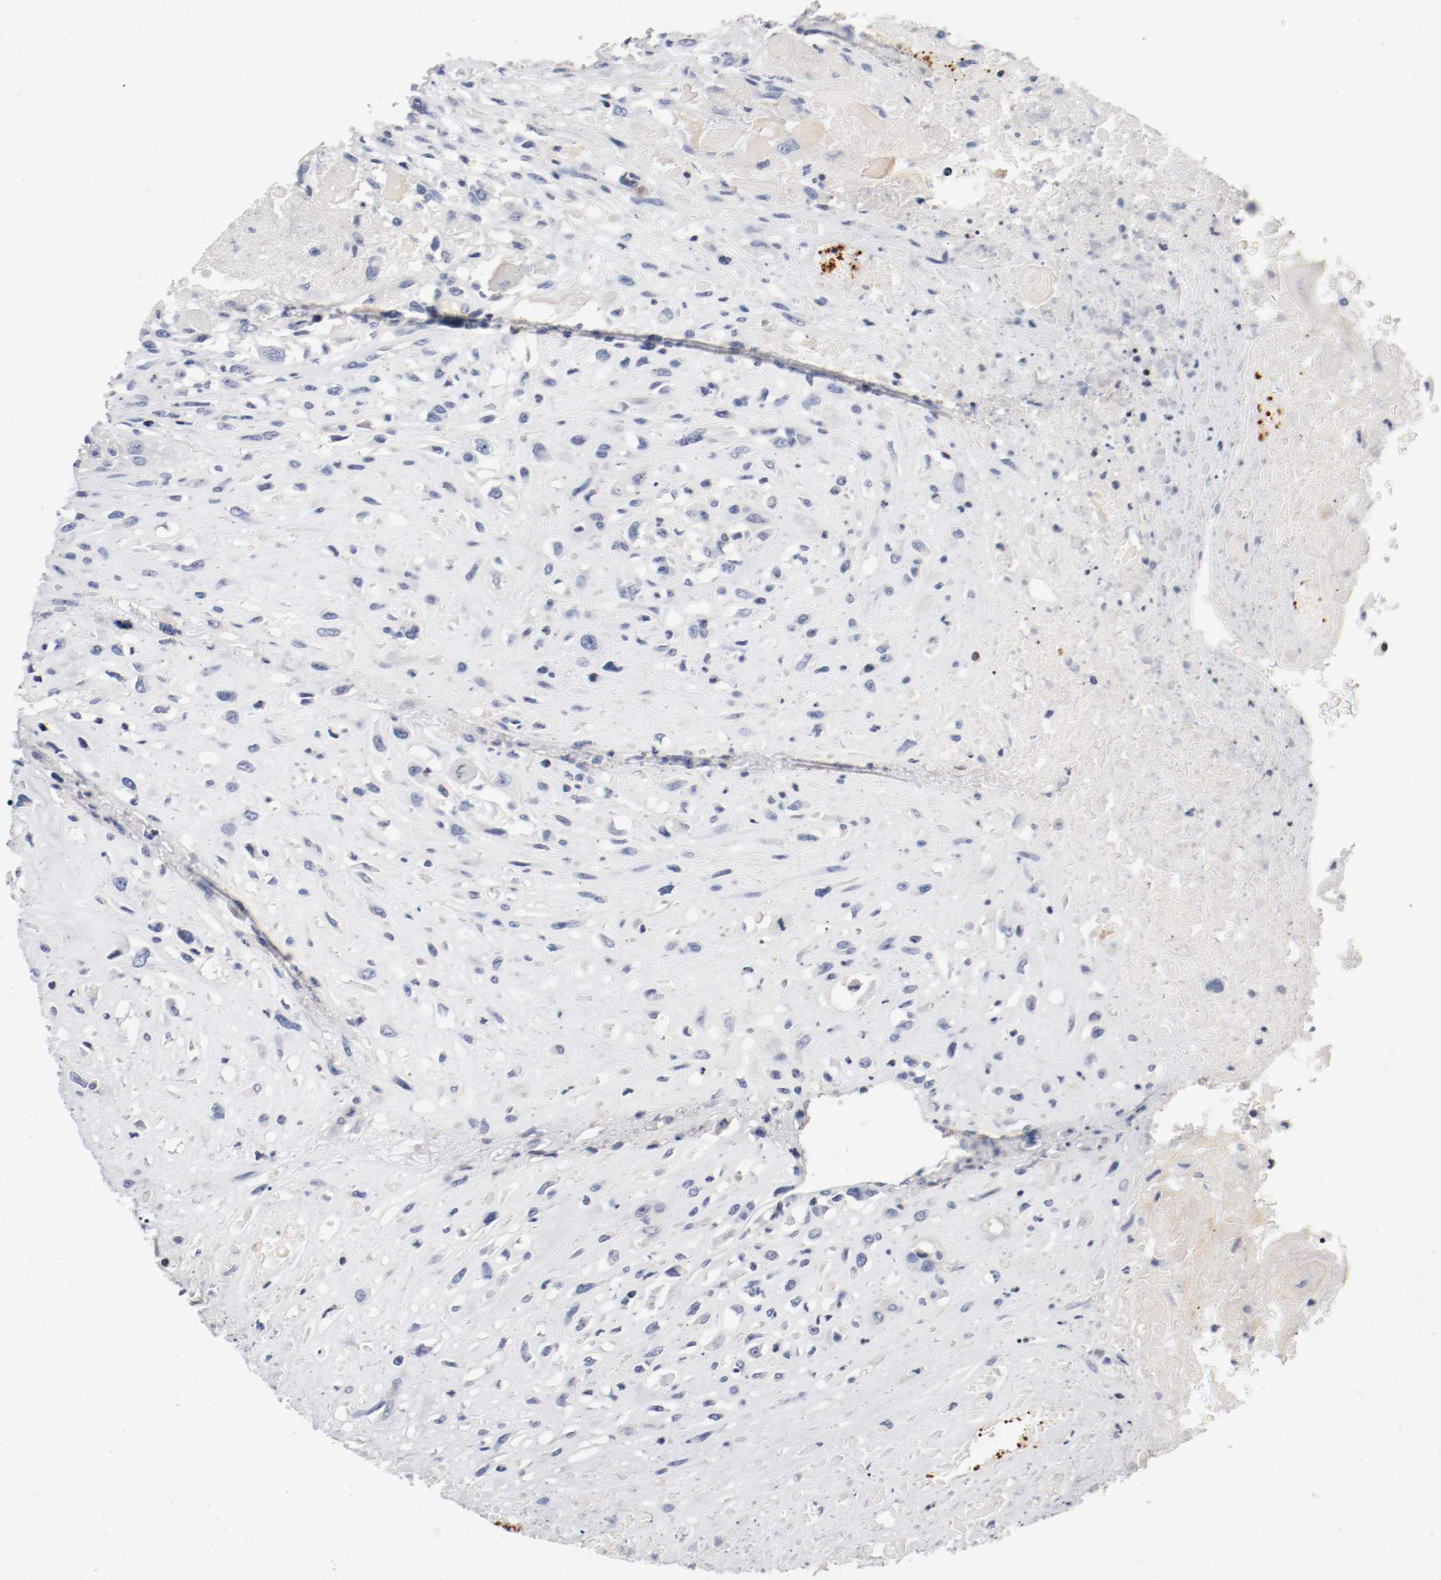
{"staining": {"intensity": "negative", "quantity": "none", "location": "none"}, "tissue": "head and neck cancer", "cell_type": "Tumor cells", "image_type": "cancer", "snomed": [{"axis": "morphology", "description": "Necrosis, NOS"}, {"axis": "morphology", "description": "Neoplasm, malignant, NOS"}, {"axis": "topography", "description": "Salivary gland"}, {"axis": "topography", "description": "Head-Neck"}], "caption": "Tumor cells are negative for protein expression in human head and neck cancer (malignant neoplasm).", "gene": "PIM1", "patient": {"sex": "male", "age": 43}}